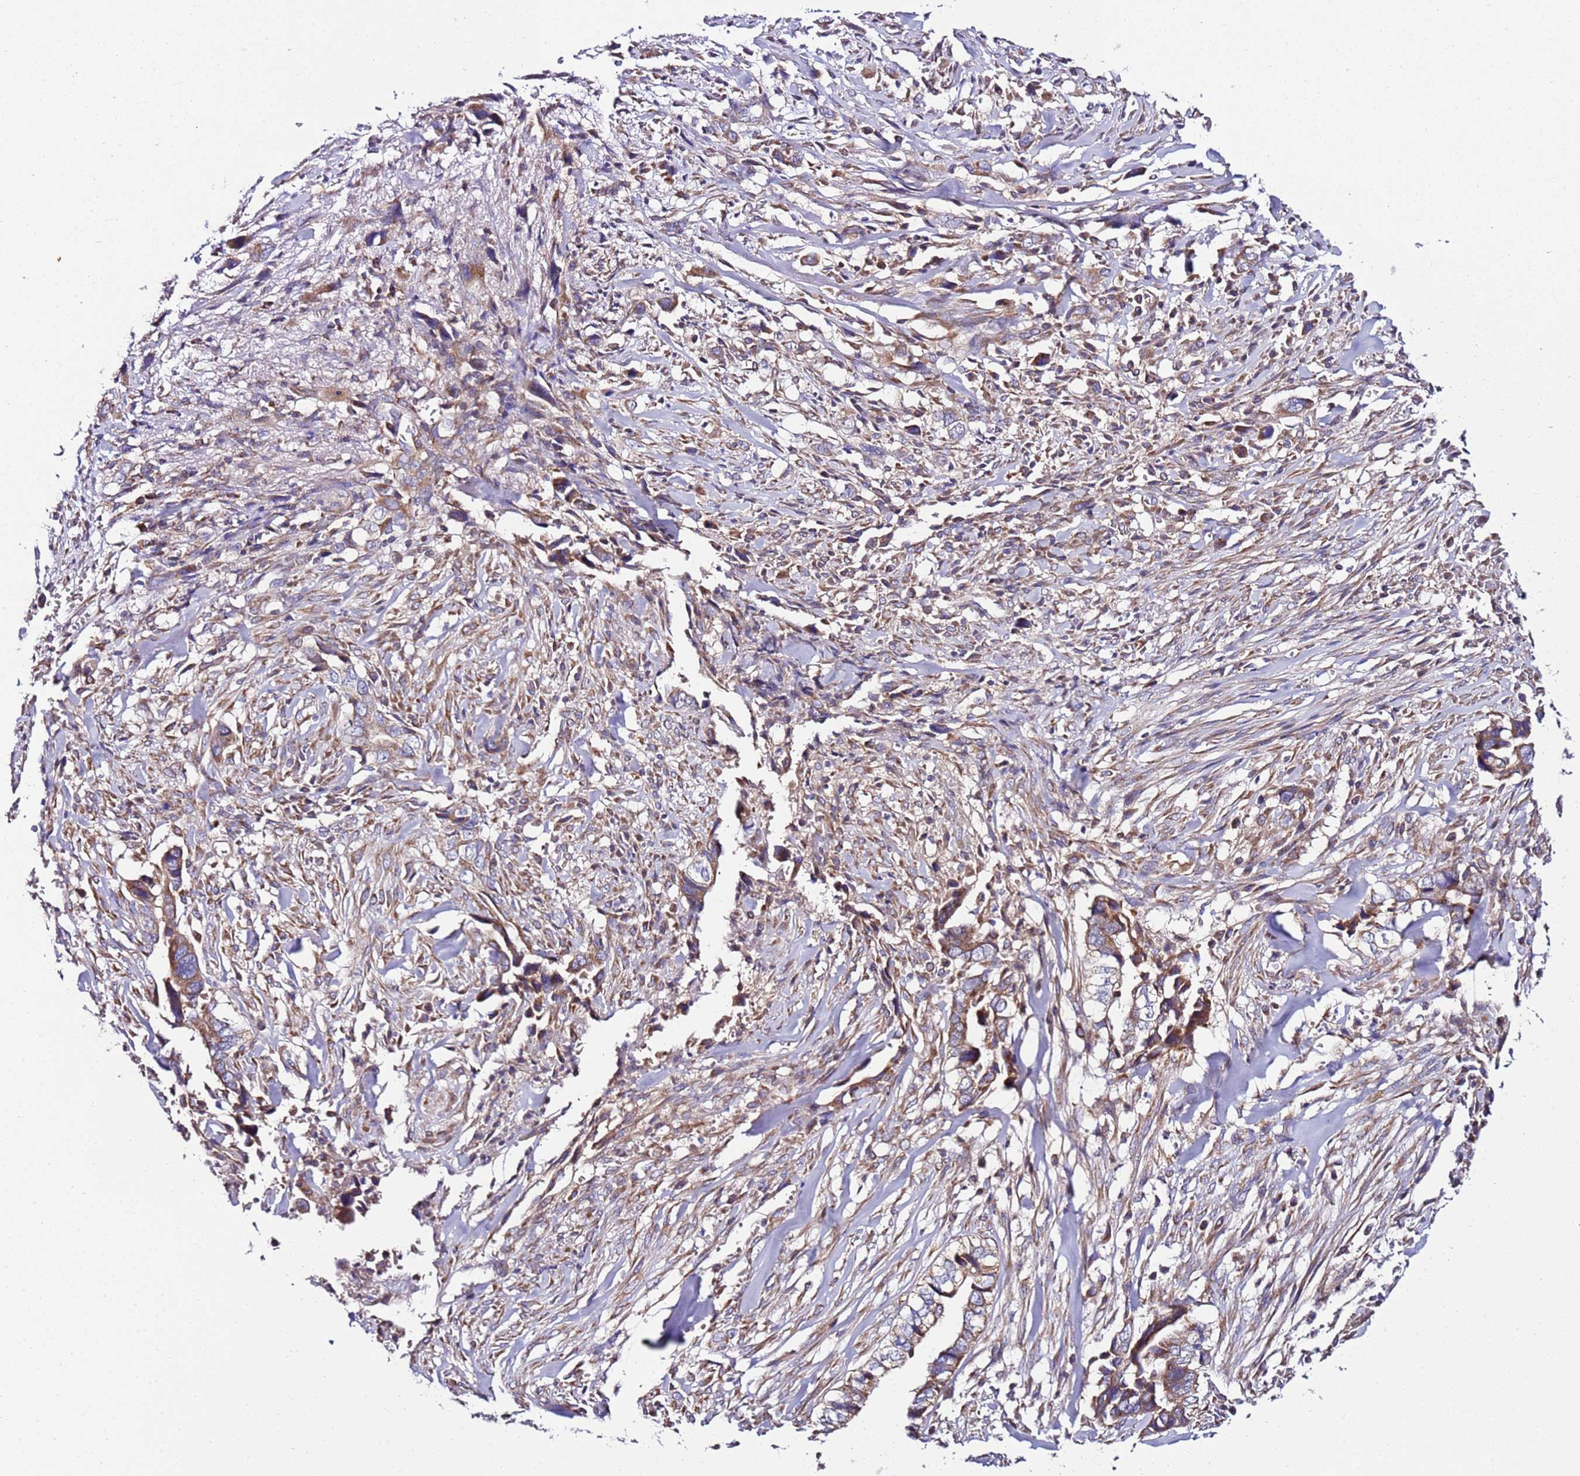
{"staining": {"intensity": "moderate", "quantity": ">75%", "location": "cytoplasmic/membranous"}, "tissue": "liver cancer", "cell_type": "Tumor cells", "image_type": "cancer", "snomed": [{"axis": "morphology", "description": "Cholangiocarcinoma"}, {"axis": "topography", "description": "Liver"}], "caption": "Brown immunohistochemical staining in human liver cancer displays moderate cytoplasmic/membranous staining in about >75% of tumor cells. (DAB IHC with brightfield microscopy, high magnification).", "gene": "C19orf12", "patient": {"sex": "female", "age": 79}}